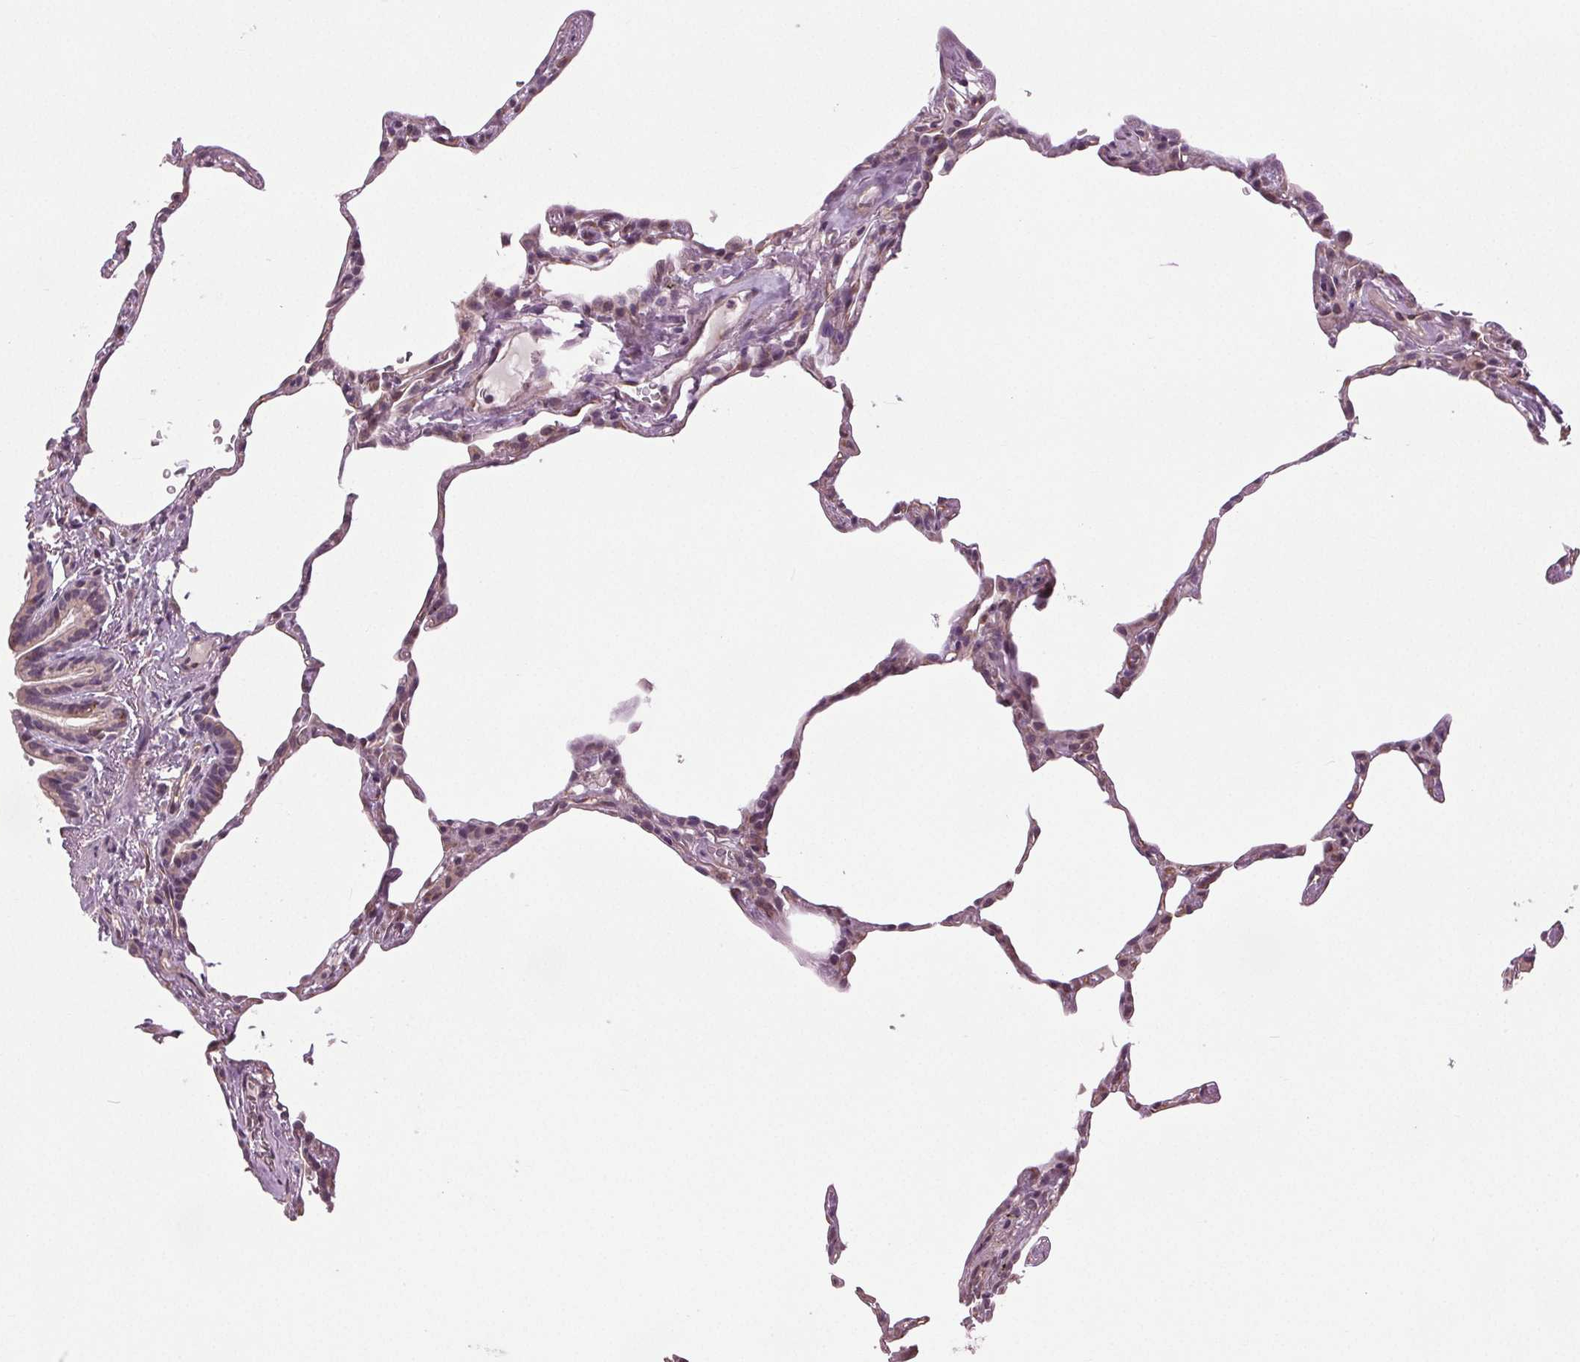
{"staining": {"intensity": "negative", "quantity": "none", "location": "none"}, "tissue": "lung", "cell_type": "Alveolar cells", "image_type": "normal", "snomed": [{"axis": "morphology", "description": "Normal tissue, NOS"}, {"axis": "topography", "description": "Lung"}], "caption": "The immunohistochemistry histopathology image has no significant expression in alveolar cells of lung. (DAB immunohistochemistry (IHC) visualized using brightfield microscopy, high magnification).", "gene": "BSDC1", "patient": {"sex": "female", "age": 57}}